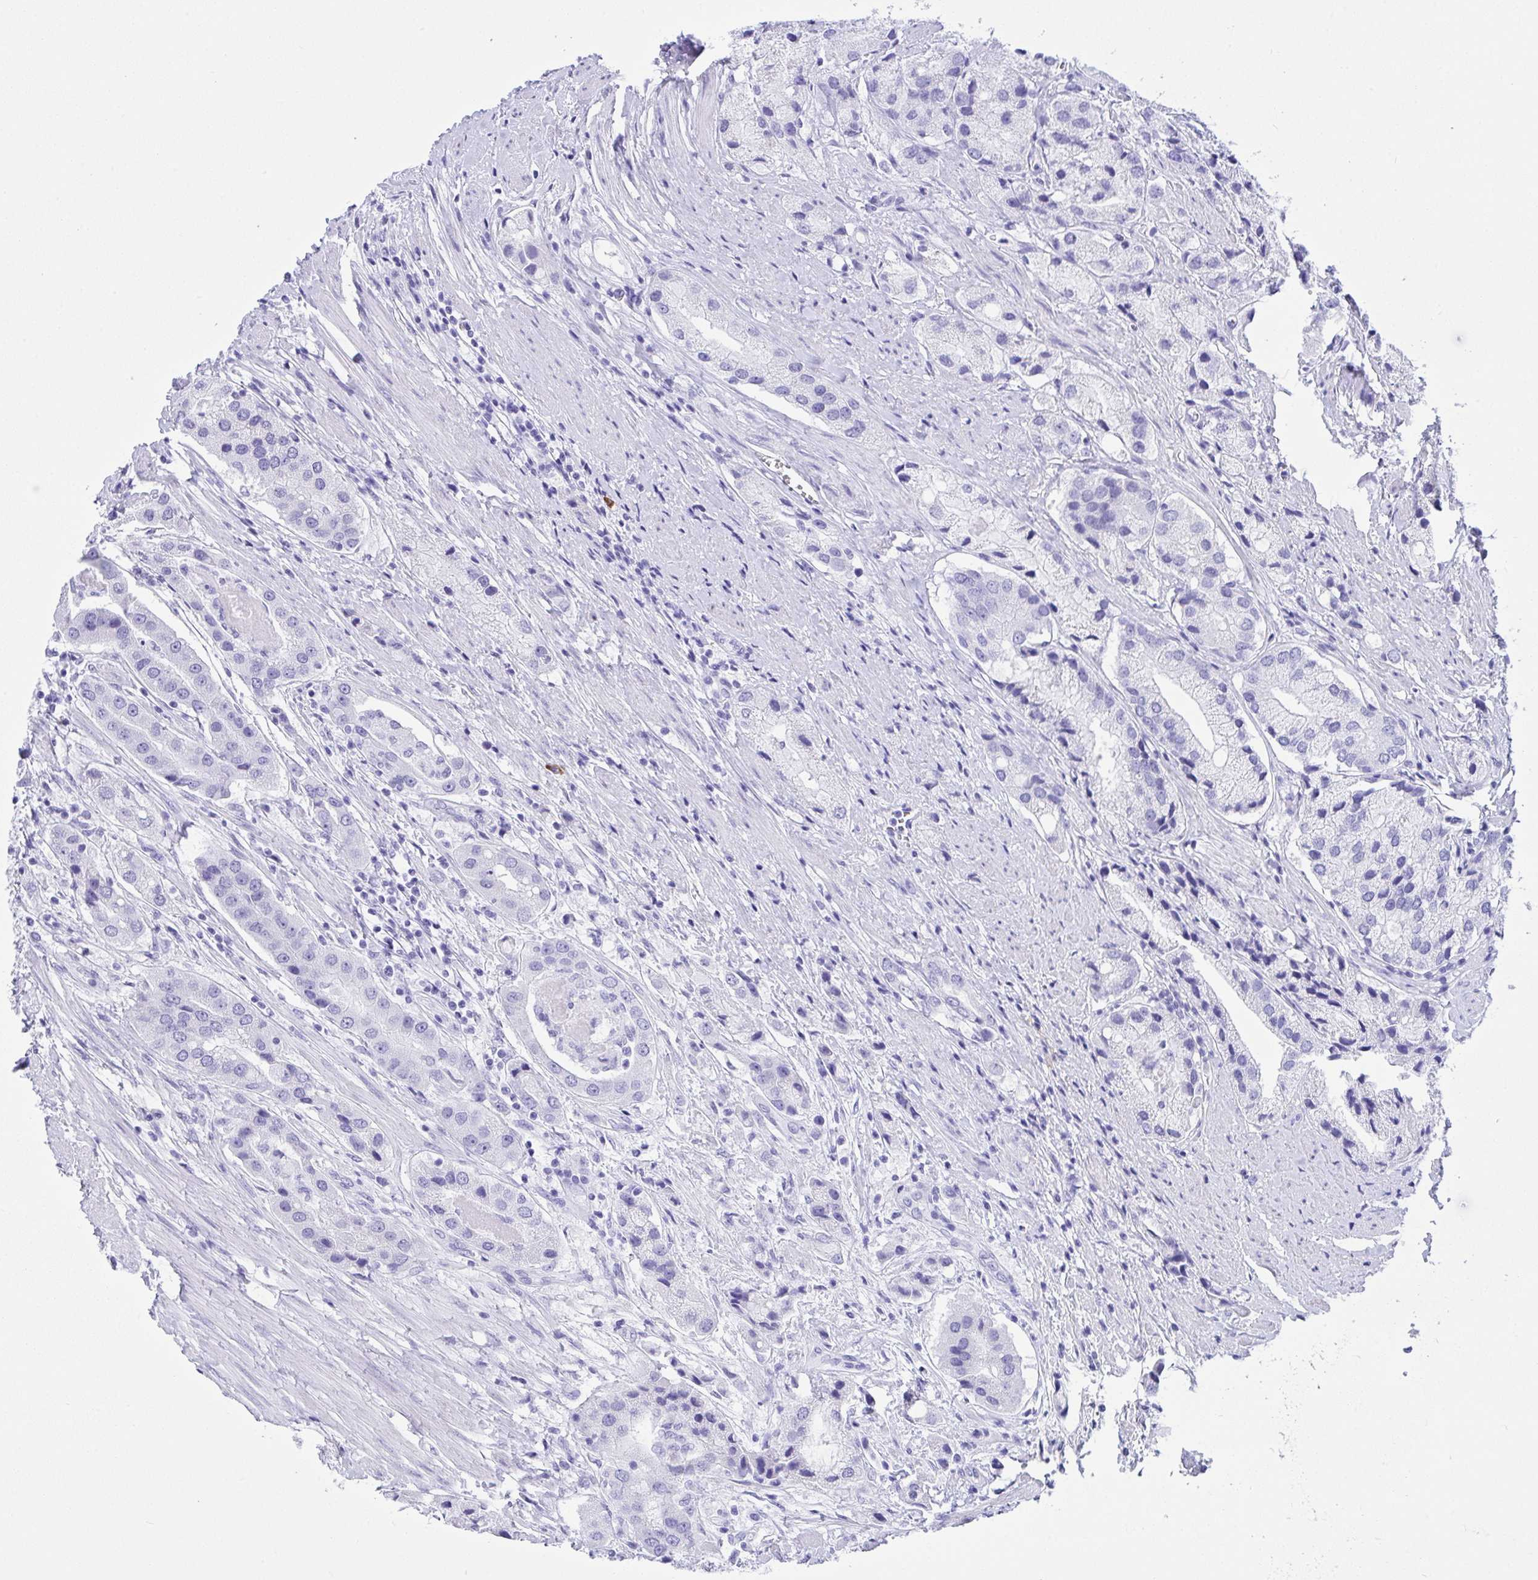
{"staining": {"intensity": "negative", "quantity": "none", "location": "none"}, "tissue": "prostate cancer", "cell_type": "Tumor cells", "image_type": "cancer", "snomed": [{"axis": "morphology", "description": "Adenocarcinoma, Low grade"}, {"axis": "topography", "description": "Prostate"}], "caption": "Immunohistochemistry (IHC) micrograph of neoplastic tissue: prostate cancer stained with DAB (3,3'-diaminobenzidine) shows no significant protein positivity in tumor cells.", "gene": "BEST4", "patient": {"sex": "male", "age": 69}}